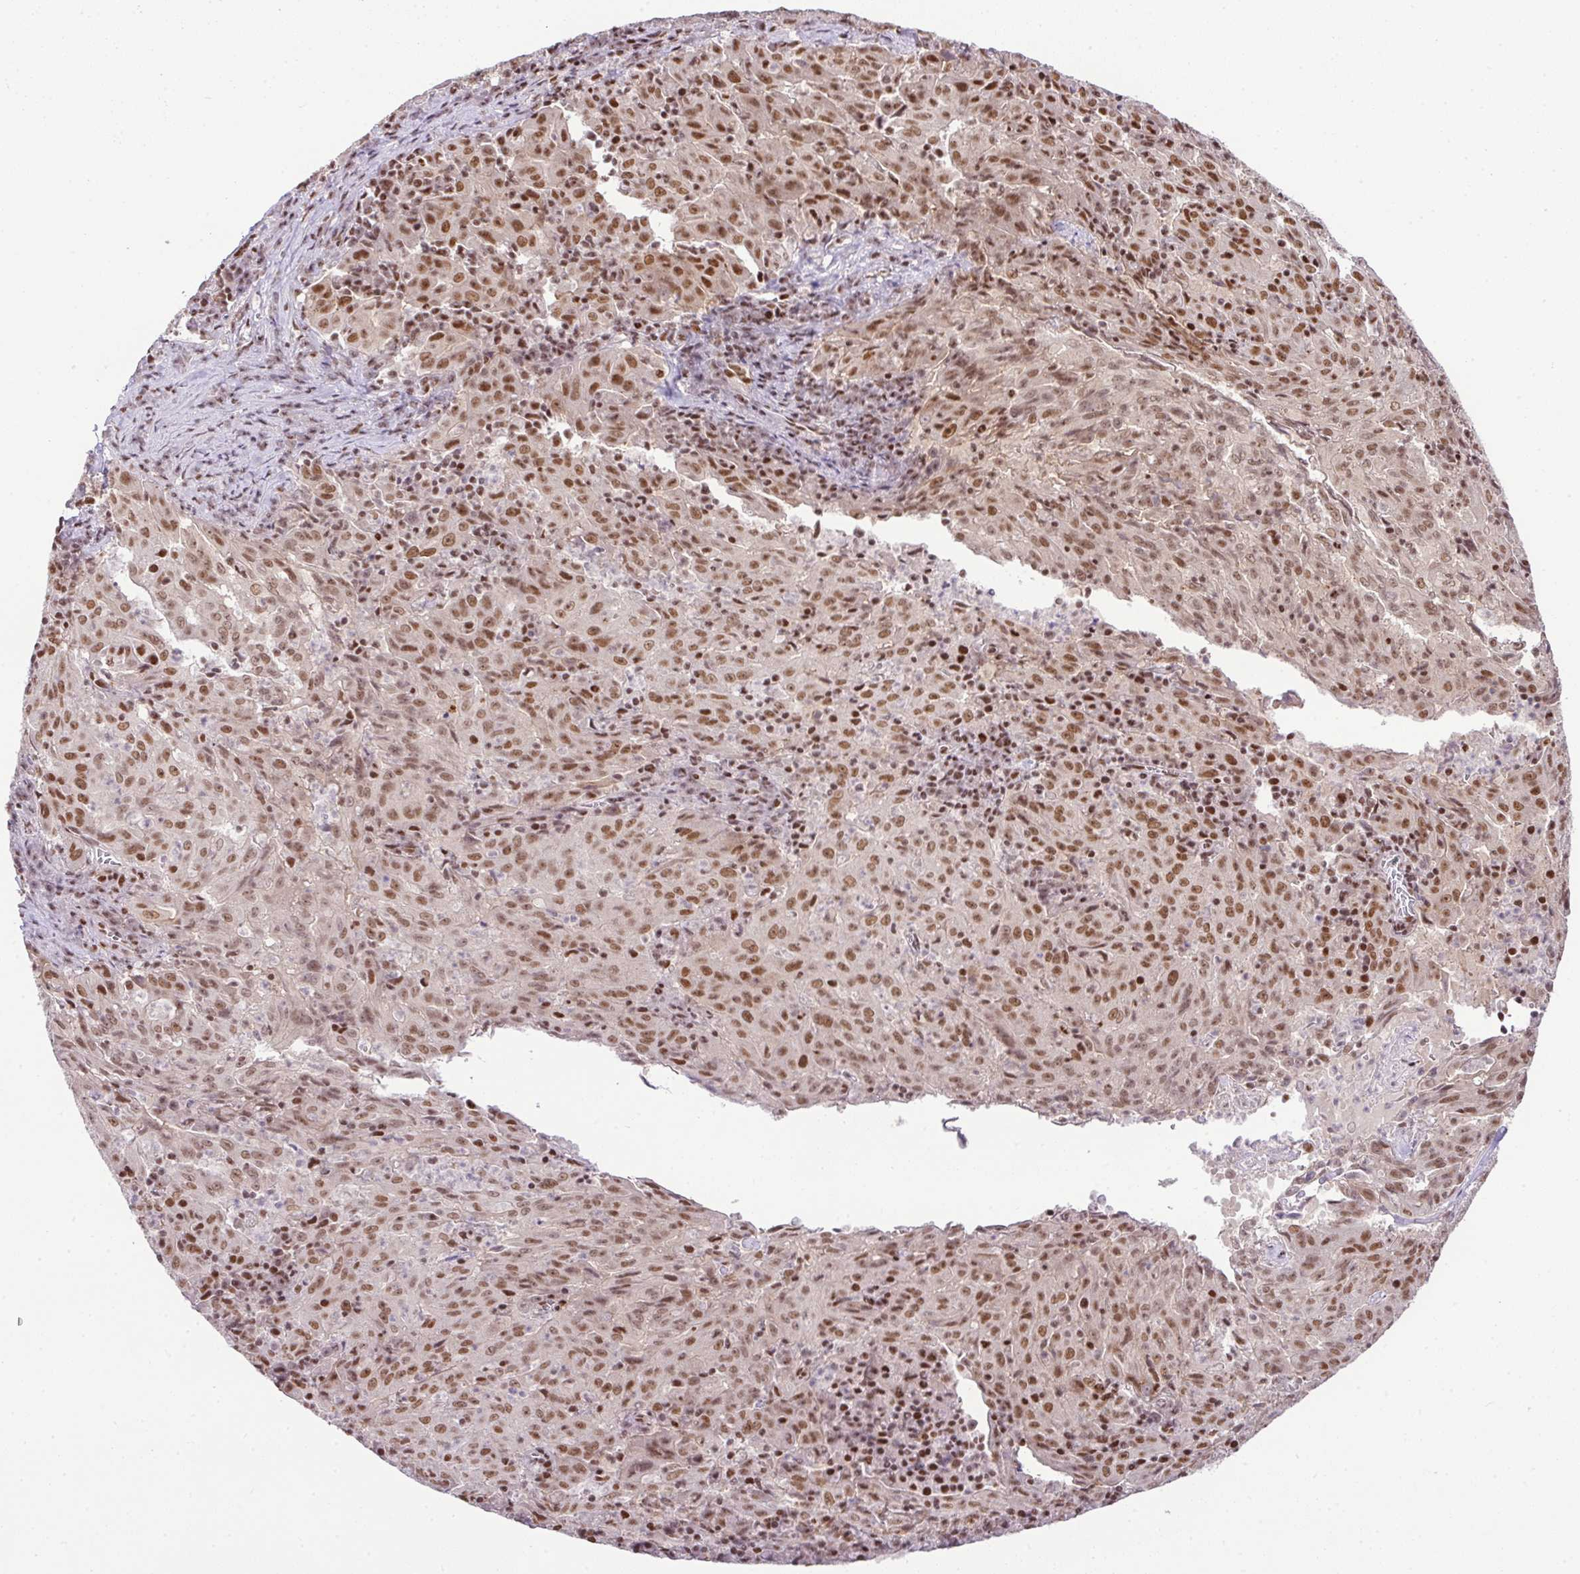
{"staining": {"intensity": "moderate", "quantity": ">75%", "location": "nuclear"}, "tissue": "pancreatic cancer", "cell_type": "Tumor cells", "image_type": "cancer", "snomed": [{"axis": "morphology", "description": "Adenocarcinoma, NOS"}, {"axis": "topography", "description": "Pancreas"}], "caption": "Moderate nuclear protein staining is identified in approximately >75% of tumor cells in adenocarcinoma (pancreatic).", "gene": "PGAP4", "patient": {"sex": "male", "age": 63}}